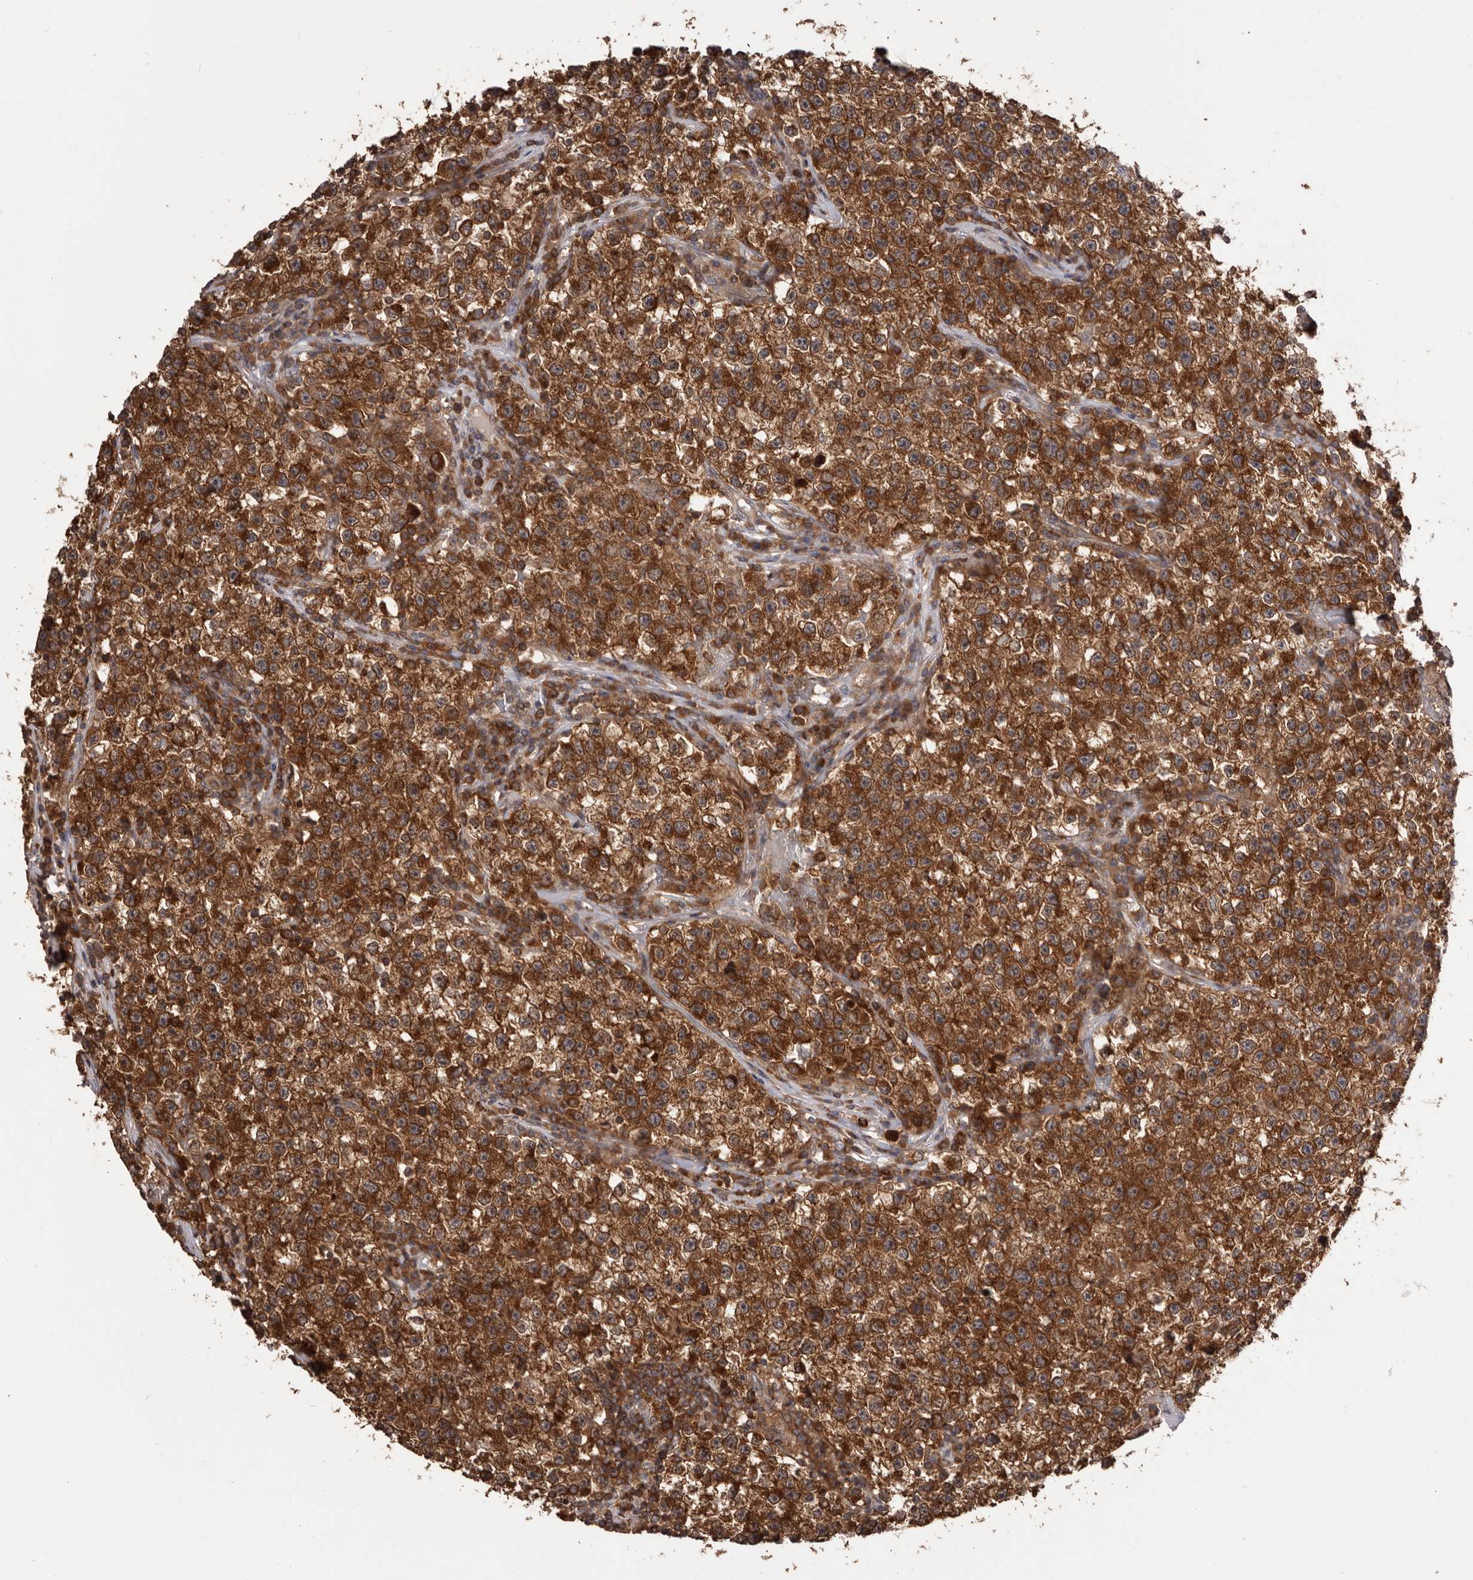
{"staining": {"intensity": "strong", "quantity": ">75%", "location": "cytoplasmic/membranous"}, "tissue": "testis cancer", "cell_type": "Tumor cells", "image_type": "cancer", "snomed": [{"axis": "morphology", "description": "Seminoma, NOS"}, {"axis": "topography", "description": "Testis"}], "caption": "Tumor cells exhibit high levels of strong cytoplasmic/membranous positivity in about >75% of cells in testis cancer.", "gene": "HBS1L", "patient": {"sex": "male", "age": 22}}